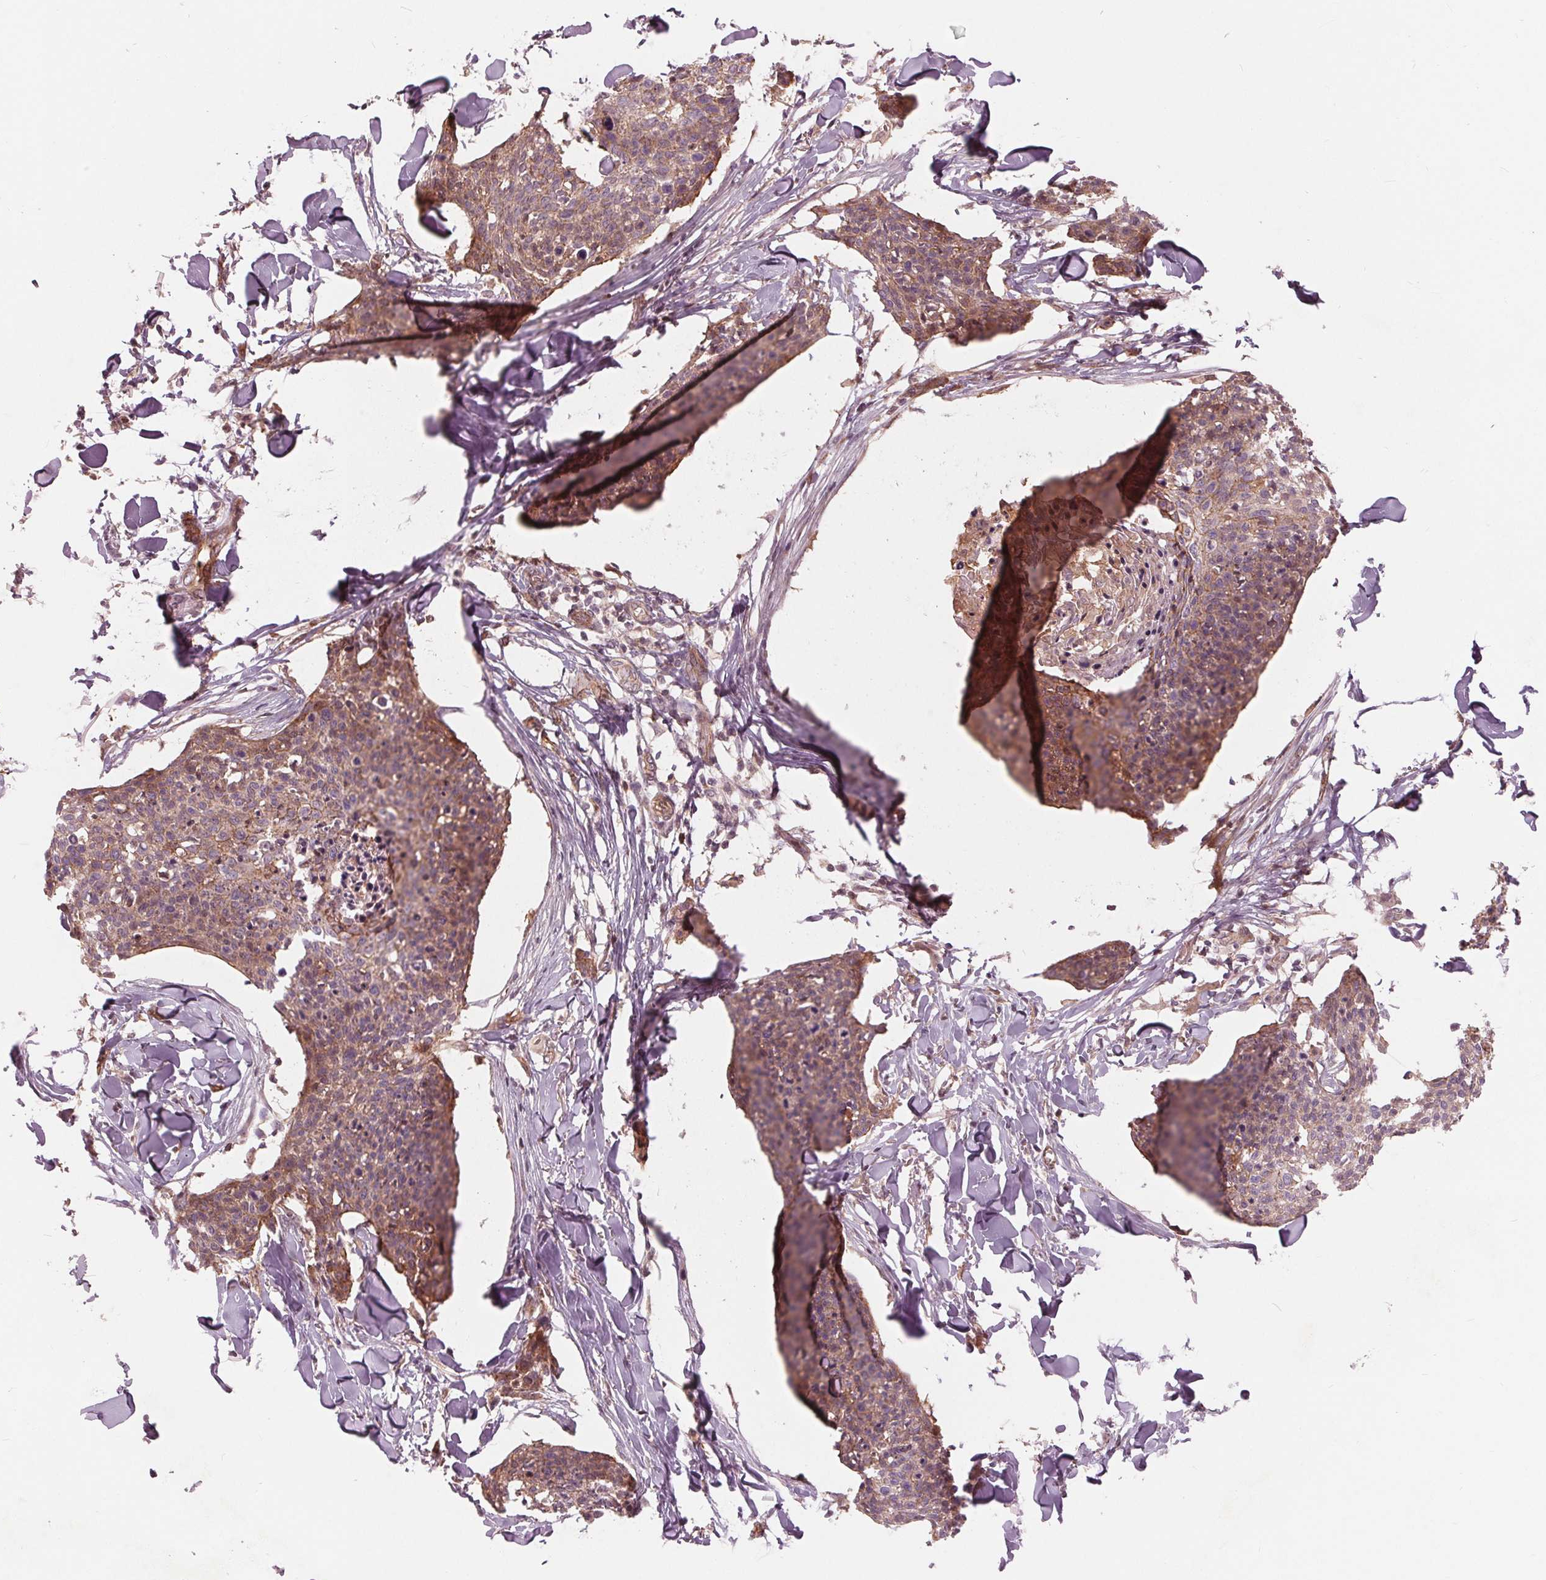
{"staining": {"intensity": "weak", "quantity": ">75%", "location": "cytoplasmic/membranous"}, "tissue": "skin cancer", "cell_type": "Tumor cells", "image_type": "cancer", "snomed": [{"axis": "morphology", "description": "Squamous cell carcinoma, NOS"}, {"axis": "topography", "description": "Skin"}, {"axis": "topography", "description": "Vulva"}], "caption": "IHC of human skin cancer shows low levels of weak cytoplasmic/membranous positivity in about >75% of tumor cells.", "gene": "TXNIP", "patient": {"sex": "female", "age": 75}}